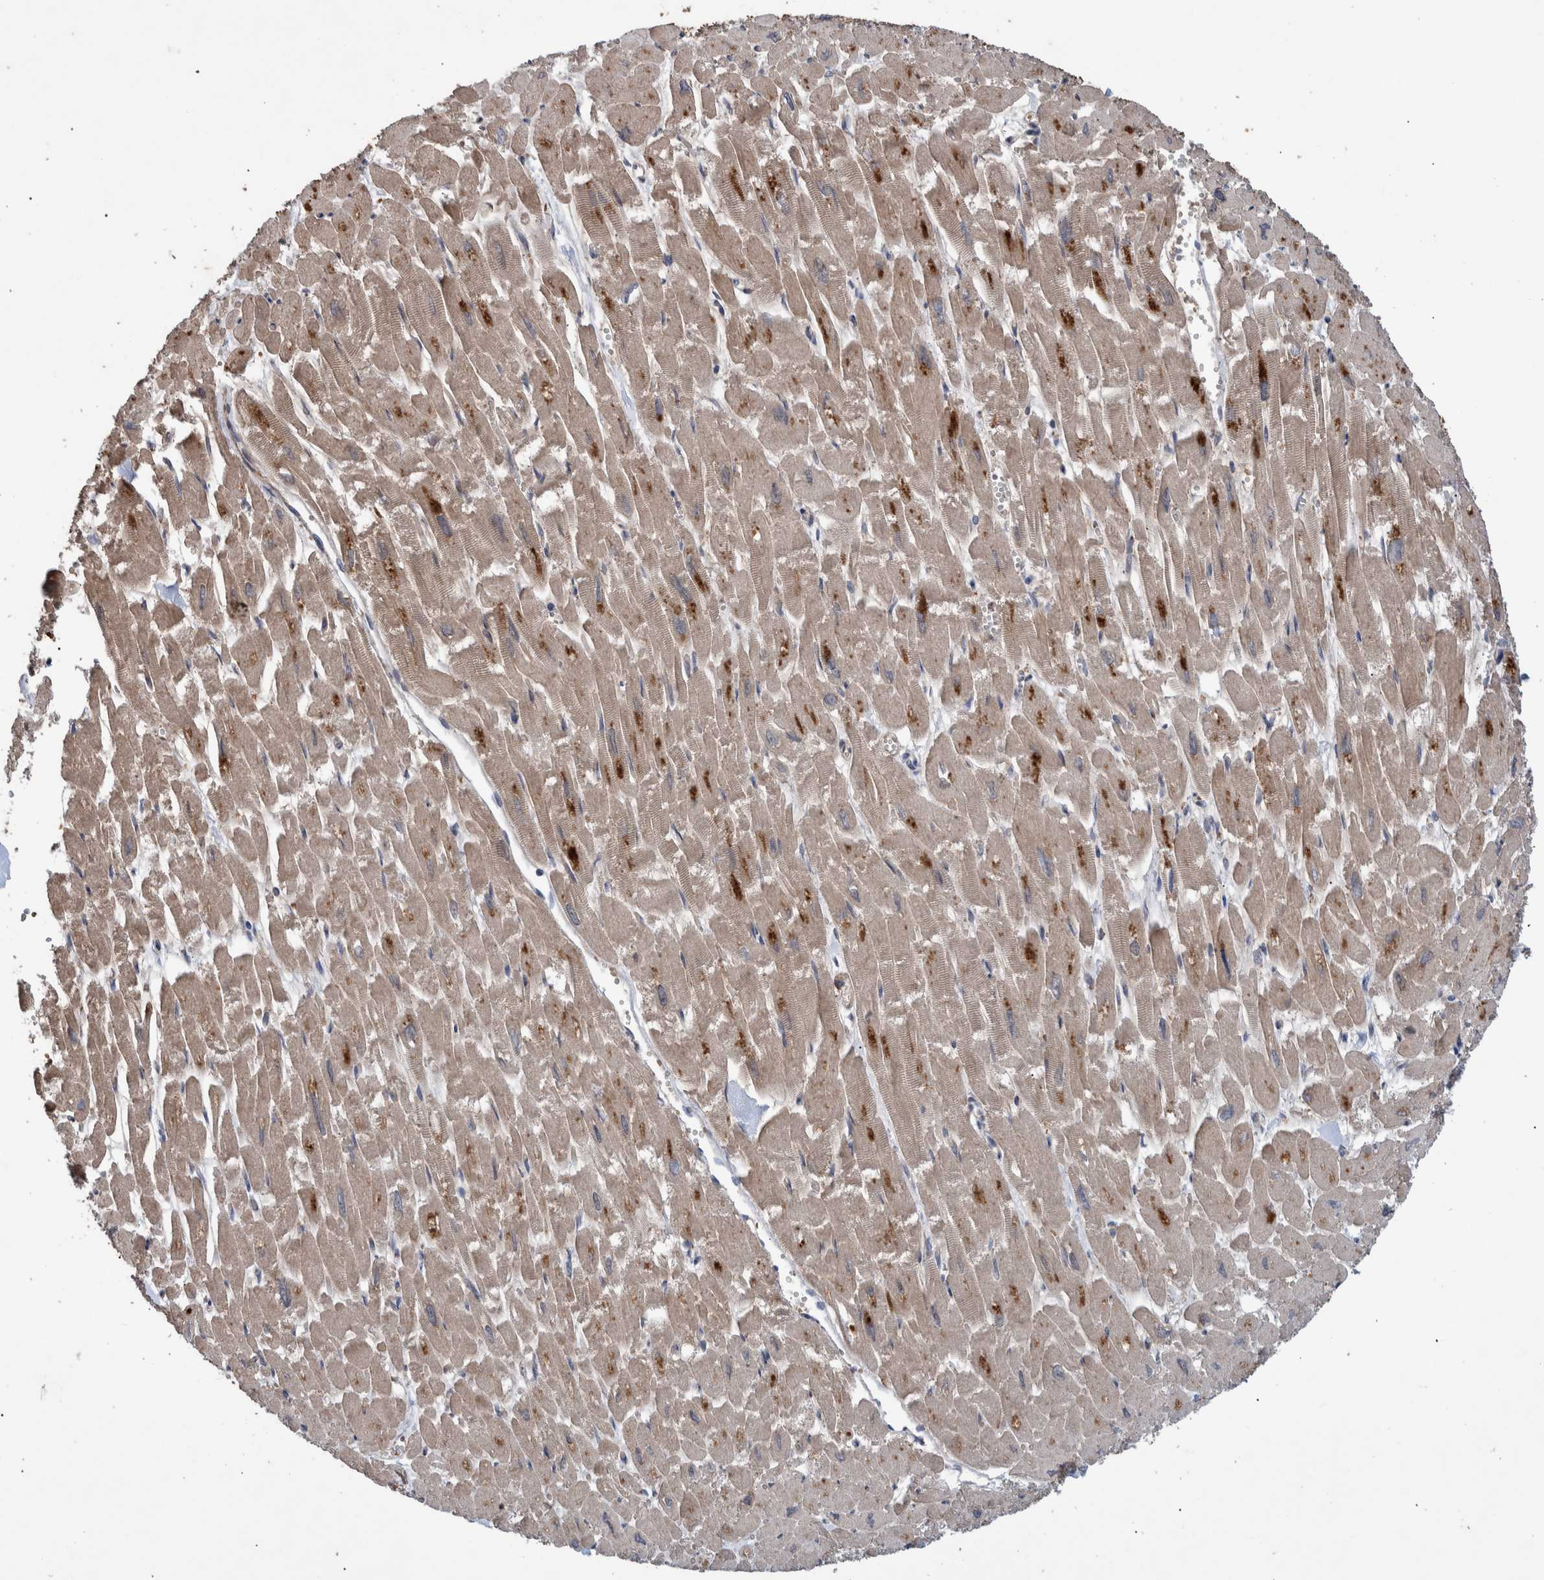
{"staining": {"intensity": "strong", "quantity": "25%-75%", "location": "cytoplasmic/membranous"}, "tissue": "heart muscle", "cell_type": "Cardiomyocytes", "image_type": "normal", "snomed": [{"axis": "morphology", "description": "Normal tissue, NOS"}, {"axis": "topography", "description": "Heart"}], "caption": "This photomicrograph shows immunohistochemistry (IHC) staining of normal human heart muscle, with high strong cytoplasmic/membranous expression in about 25%-75% of cardiomyocytes.", "gene": "B3GNTL1", "patient": {"sex": "male", "age": 54}}